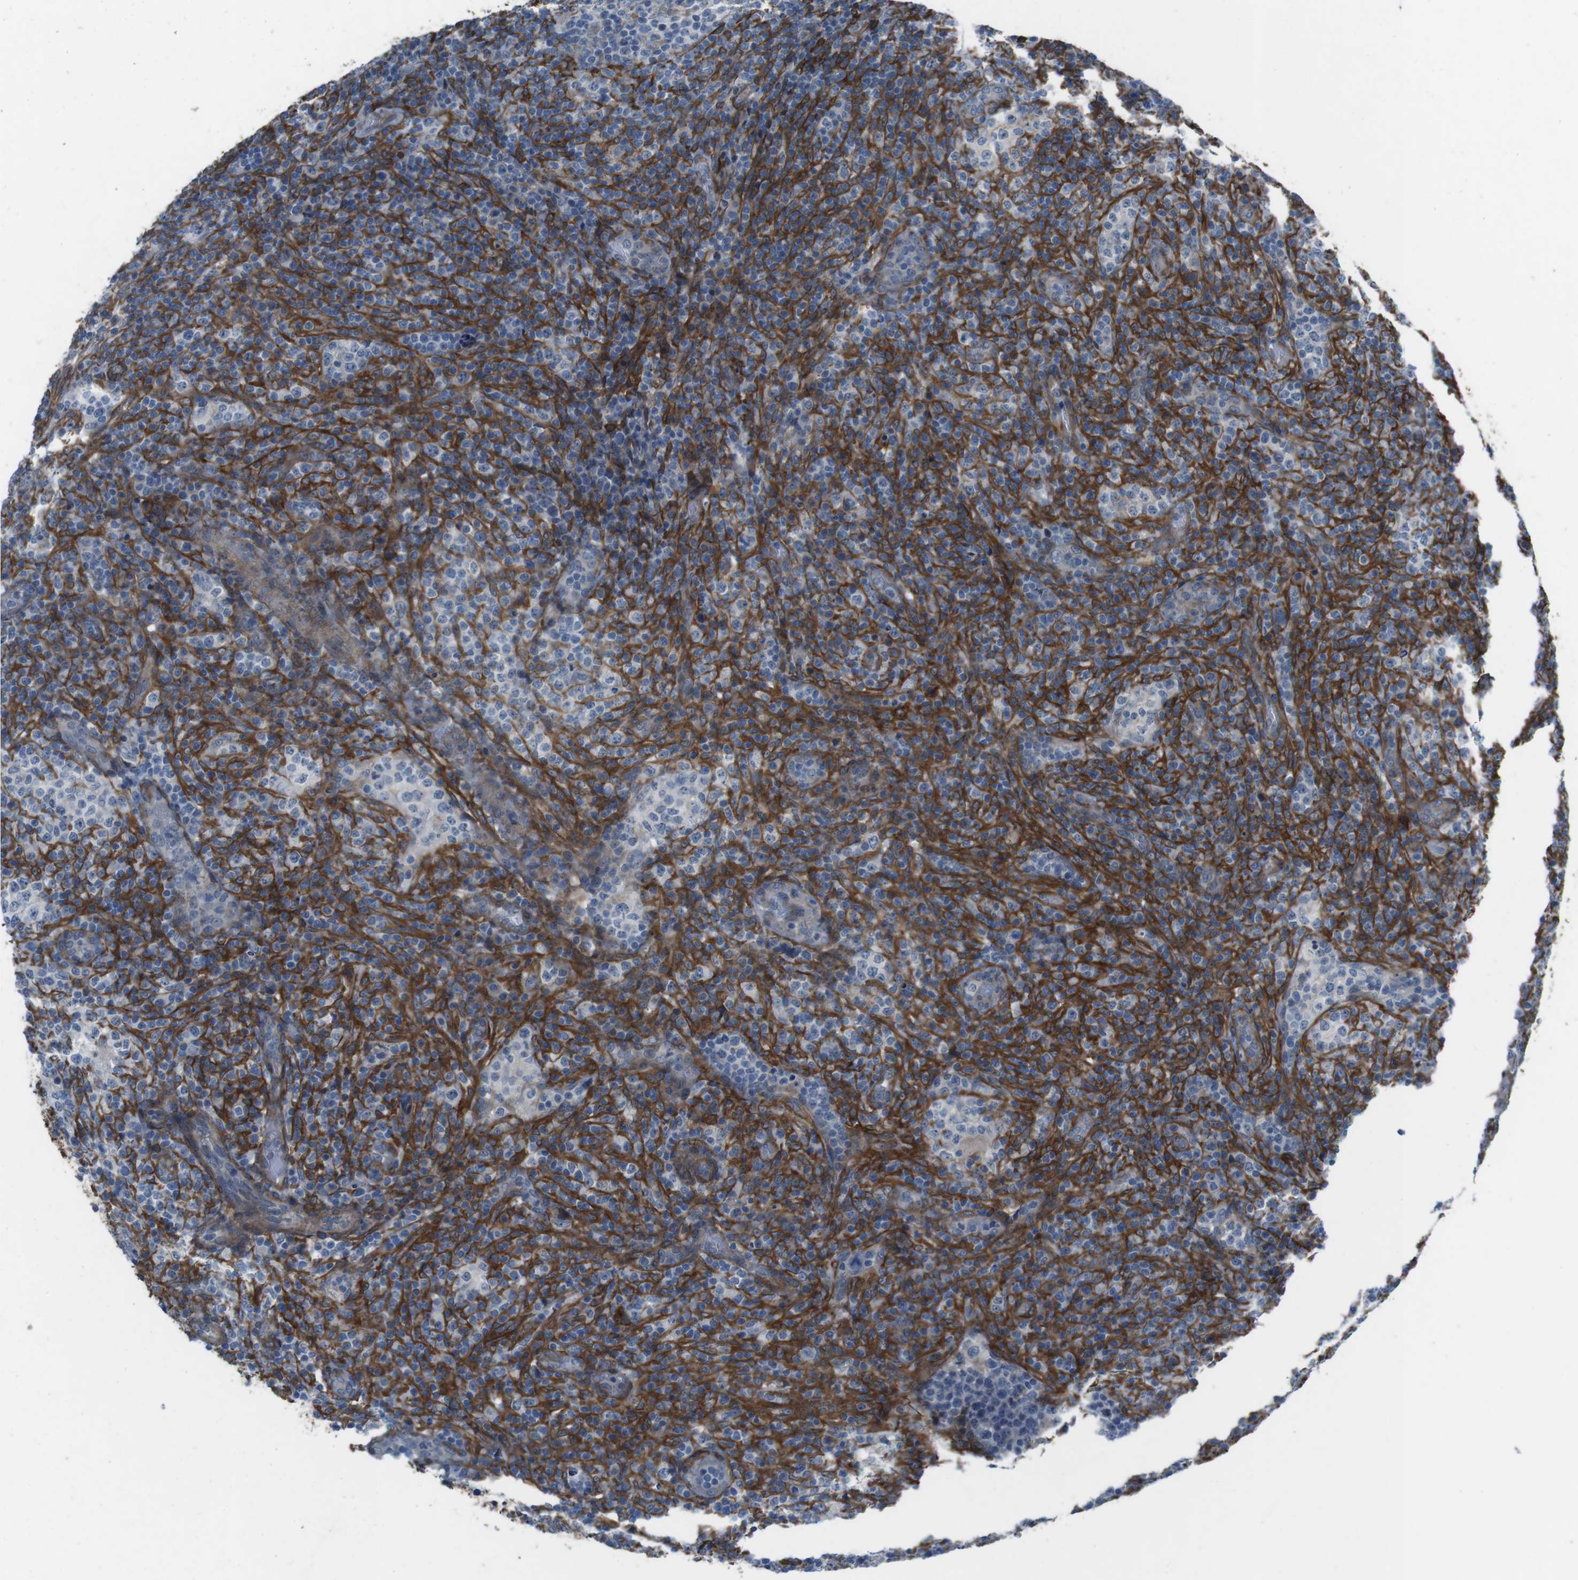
{"staining": {"intensity": "negative", "quantity": "none", "location": "none"}, "tissue": "lymphoma", "cell_type": "Tumor cells", "image_type": "cancer", "snomed": [{"axis": "morphology", "description": "Malignant lymphoma, non-Hodgkin's type, High grade"}, {"axis": "topography", "description": "Lymph node"}], "caption": "Tumor cells show no significant expression in malignant lymphoma, non-Hodgkin's type (high-grade).", "gene": "ANK2", "patient": {"sex": "female", "age": 76}}